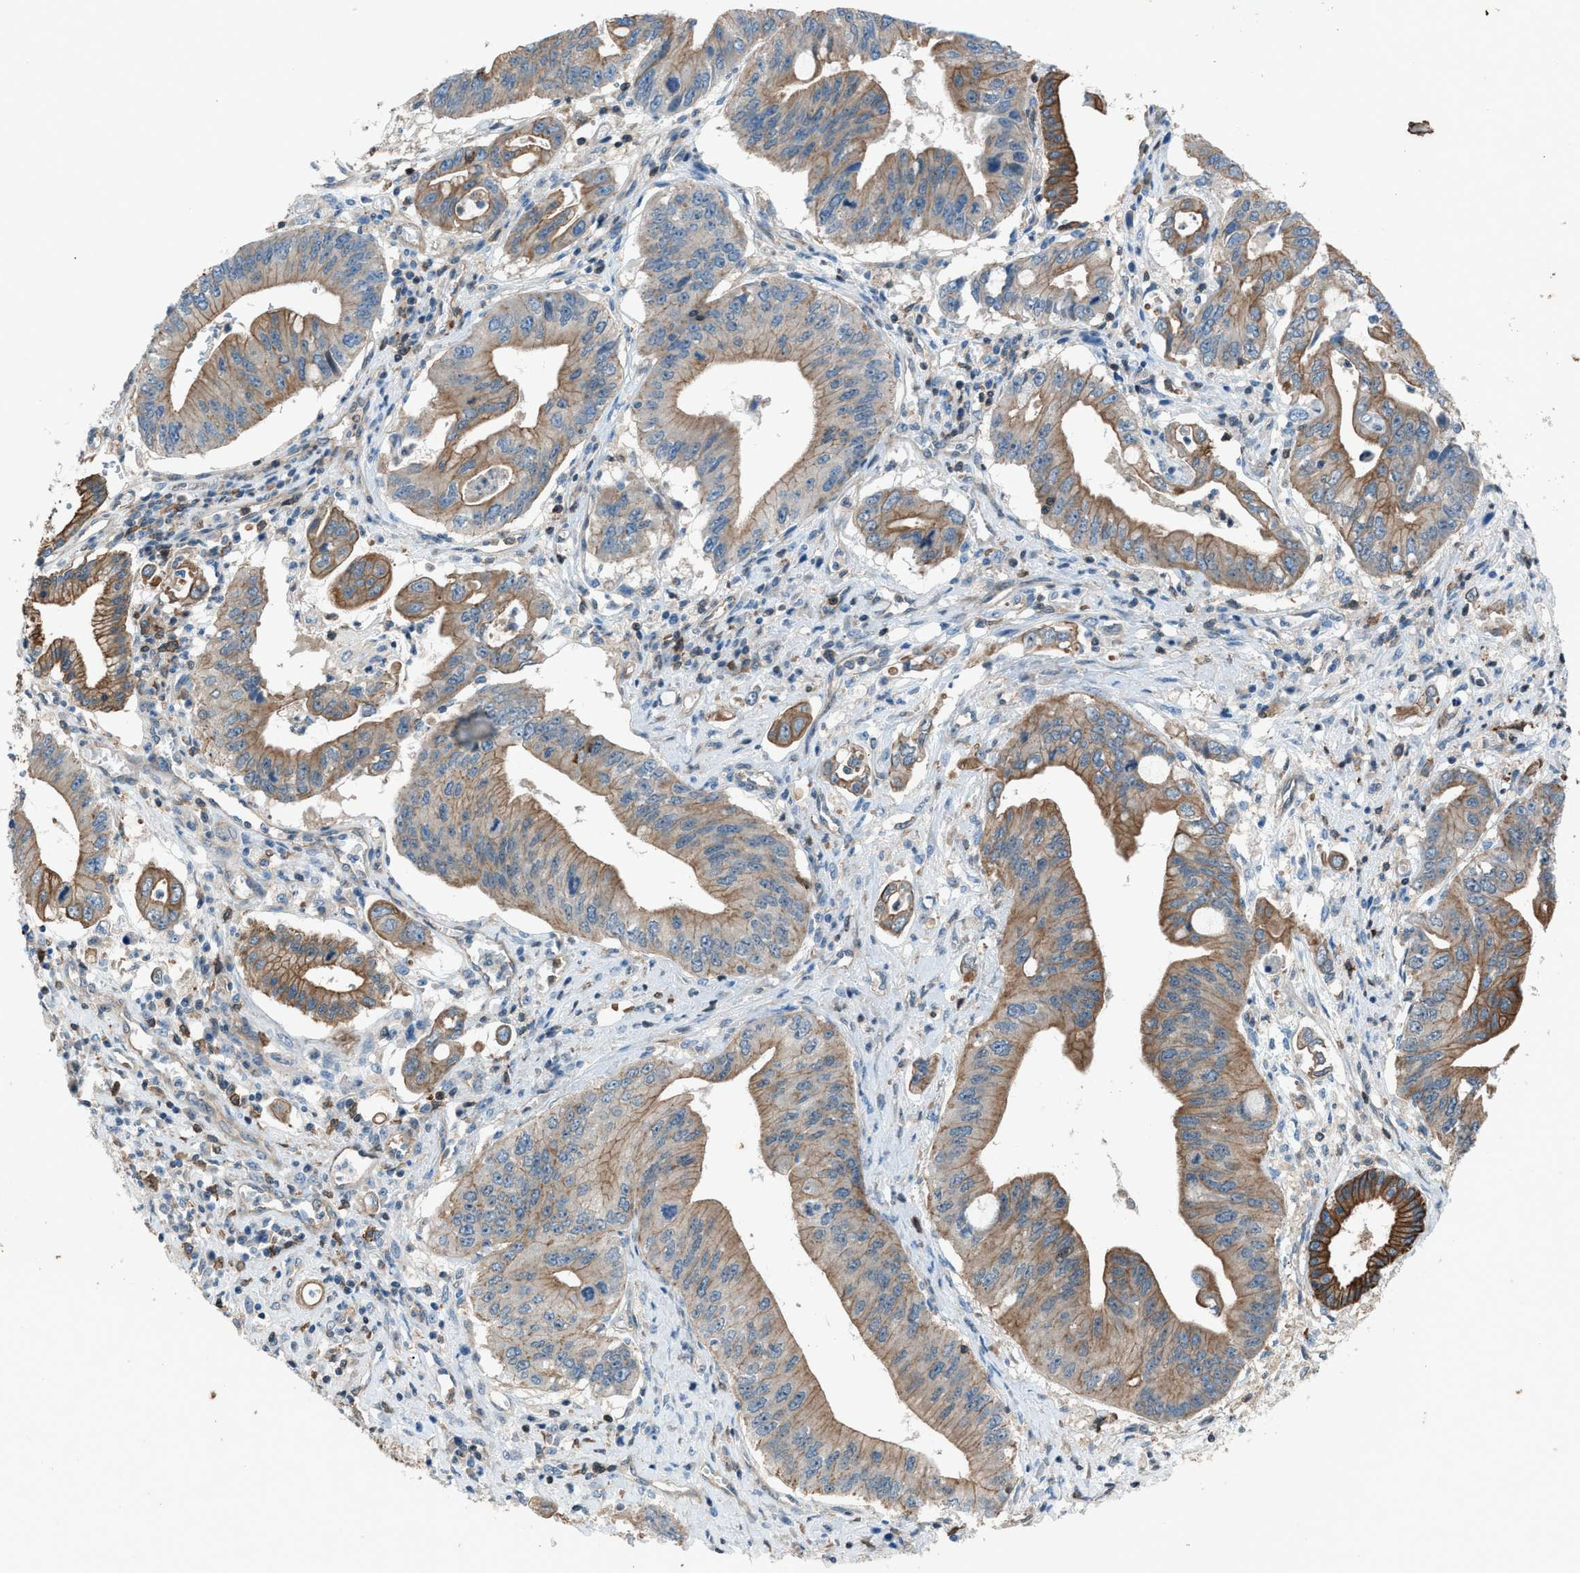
{"staining": {"intensity": "moderate", "quantity": ">75%", "location": "cytoplasmic/membranous"}, "tissue": "pancreatic cancer", "cell_type": "Tumor cells", "image_type": "cancer", "snomed": [{"axis": "morphology", "description": "Adenocarcinoma, NOS"}, {"axis": "topography", "description": "Pancreas"}], "caption": "Immunohistochemistry image of adenocarcinoma (pancreatic) stained for a protein (brown), which demonstrates medium levels of moderate cytoplasmic/membranous staining in approximately >75% of tumor cells.", "gene": "DYRK1A", "patient": {"sex": "female", "age": 73}}